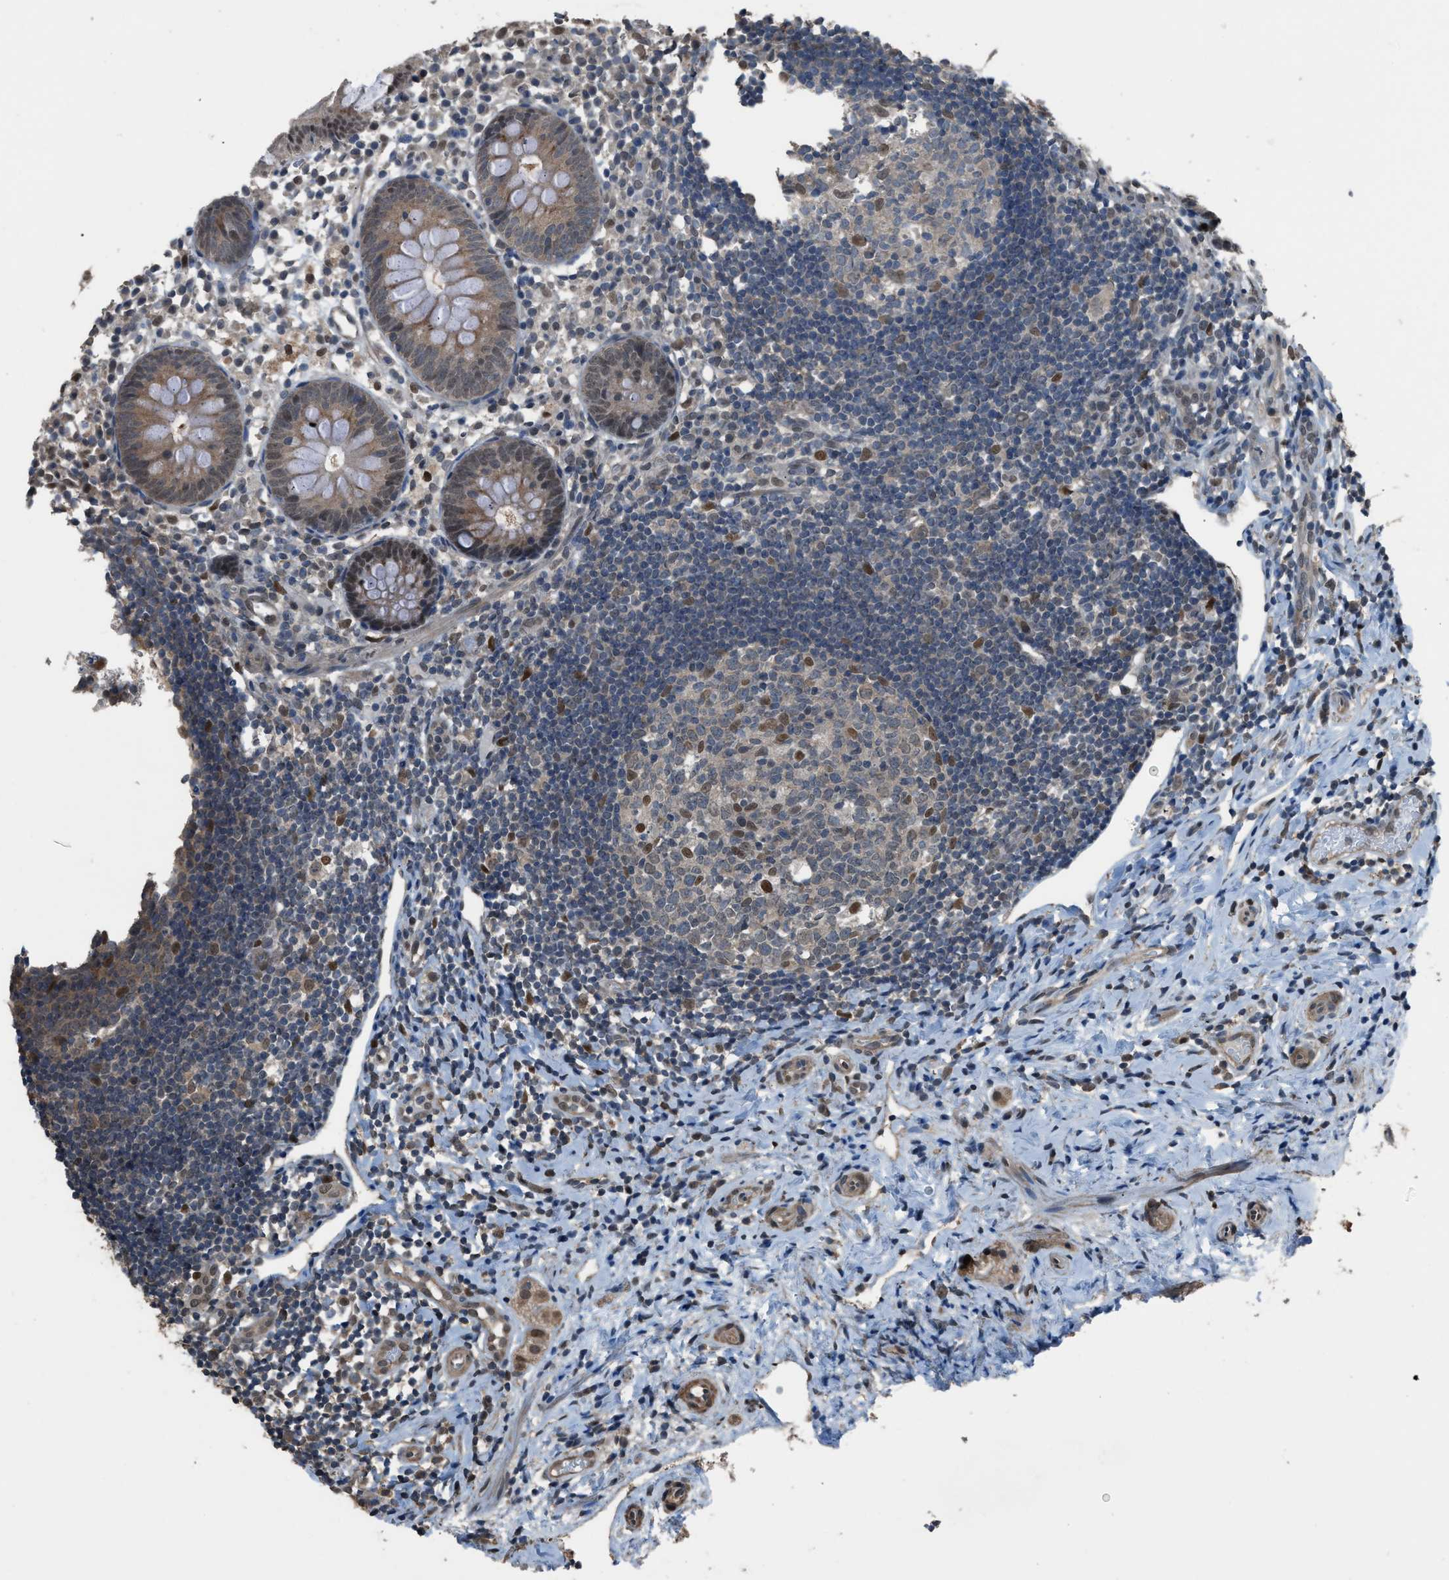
{"staining": {"intensity": "moderate", "quantity": "25%-75%", "location": "cytoplasmic/membranous,nuclear"}, "tissue": "appendix", "cell_type": "Glandular cells", "image_type": "normal", "snomed": [{"axis": "morphology", "description": "Normal tissue, NOS"}, {"axis": "topography", "description": "Appendix"}], "caption": "Approximately 25%-75% of glandular cells in benign human appendix display moderate cytoplasmic/membranous,nuclear protein expression as visualized by brown immunohistochemical staining.", "gene": "KPNA6", "patient": {"sex": "female", "age": 20}}